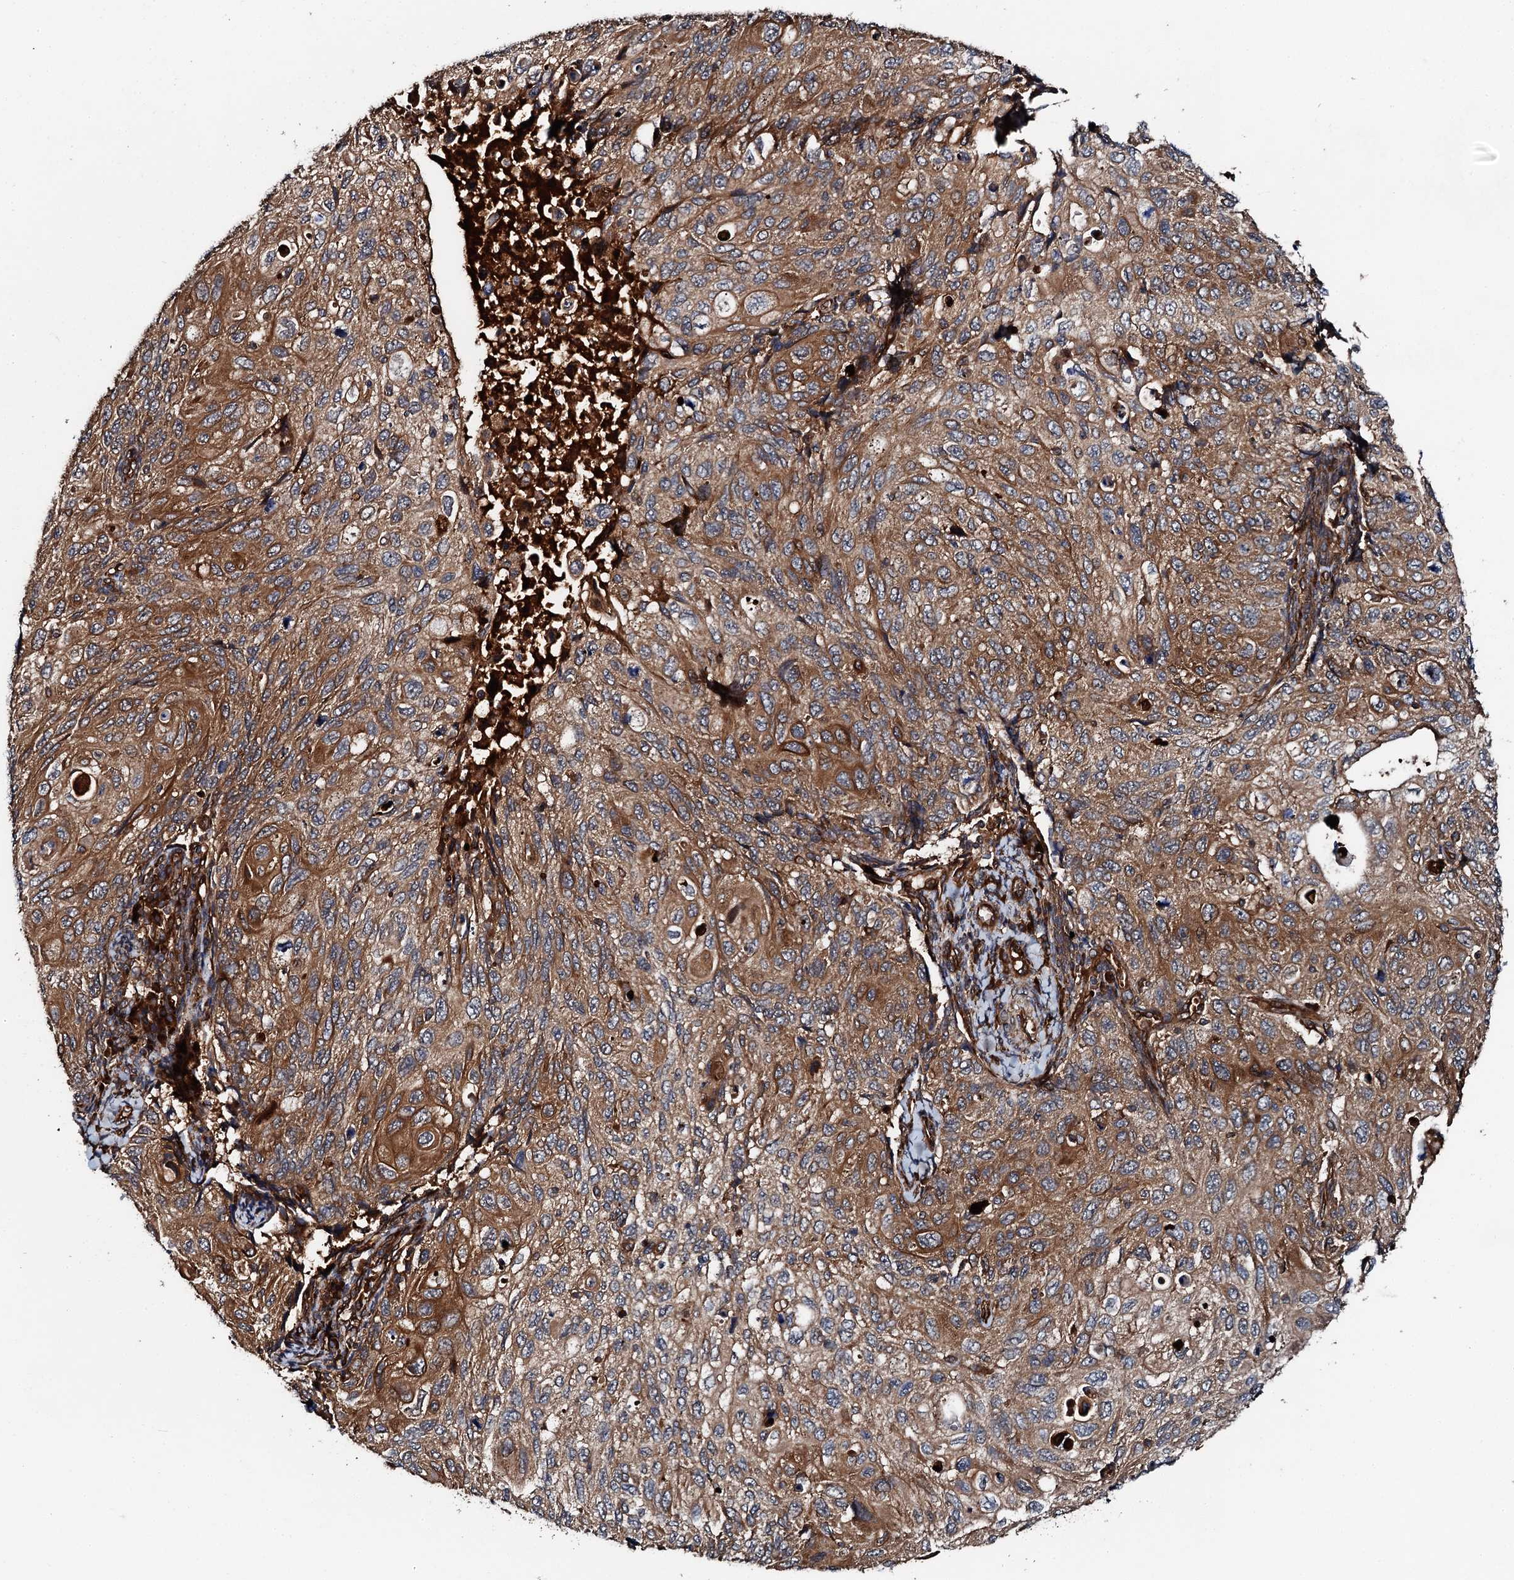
{"staining": {"intensity": "moderate", "quantity": ">75%", "location": "cytoplasmic/membranous"}, "tissue": "cervical cancer", "cell_type": "Tumor cells", "image_type": "cancer", "snomed": [{"axis": "morphology", "description": "Squamous cell carcinoma, NOS"}, {"axis": "topography", "description": "Cervix"}], "caption": "Immunohistochemical staining of cervical squamous cell carcinoma exhibits medium levels of moderate cytoplasmic/membranous staining in about >75% of tumor cells.", "gene": "FLYWCH1", "patient": {"sex": "female", "age": 70}}